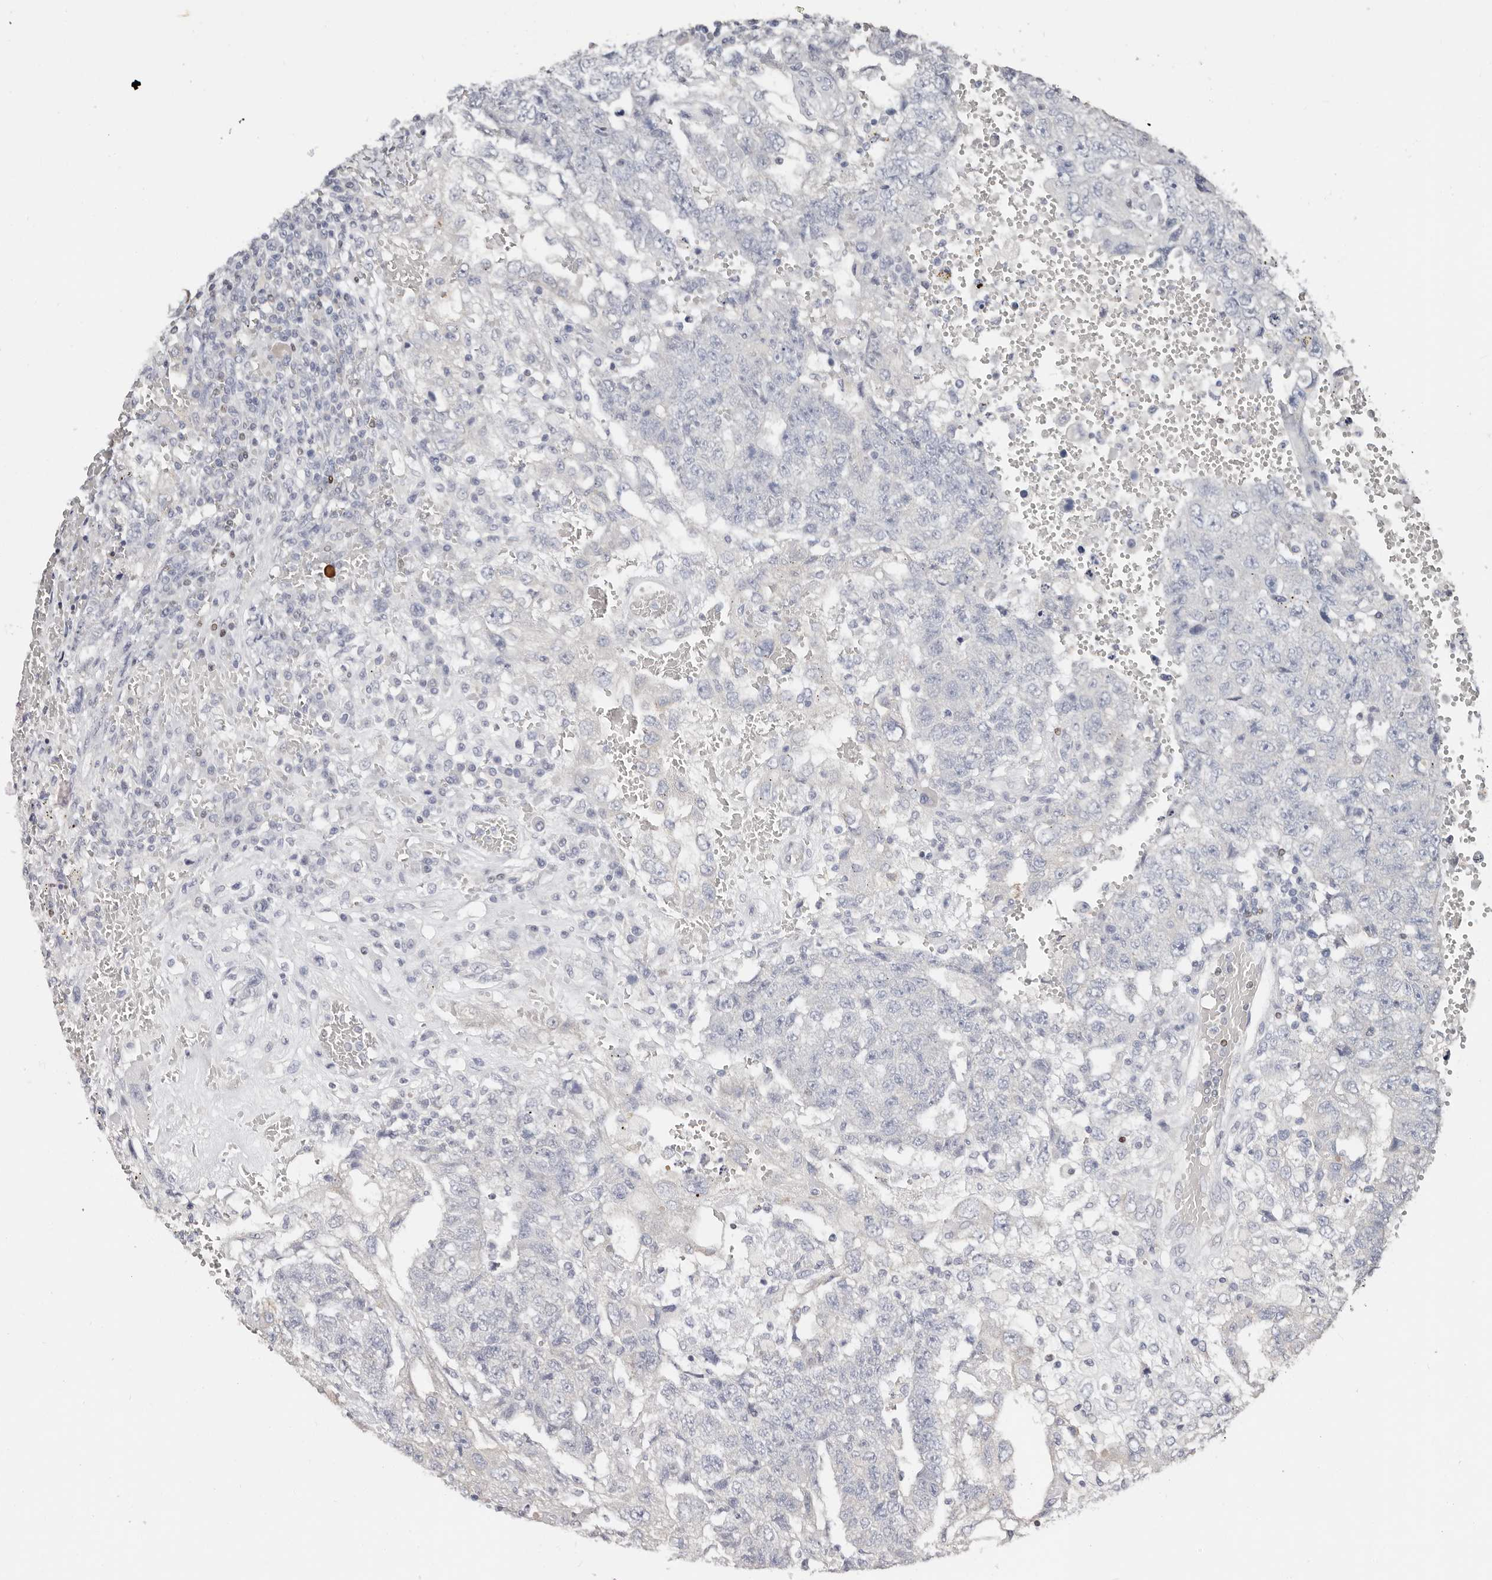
{"staining": {"intensity": "negative", "quantity": "none", "location": "none"}, "tissue": "testis cancer", "cell_type": "Tumor cells", "image_type": "cancer", "snomed": [{"axis": "morphology", "description": "Carcinoma, Embryonal, NOS"}, {"axis": "topography", "description": "Testis"}], "caption": "Immunohistochemistry (IHC) of human testis cancer (embryonal carcinoma) displays no expression in tumor cells. The staining is performed using DAB (3,3'-diaminobenzidine) brown chromogen with nuclei counter-stained in using hematoxylin.", "gene": "IQGAP3", "patient": {"sex": "male", "age": 26}}